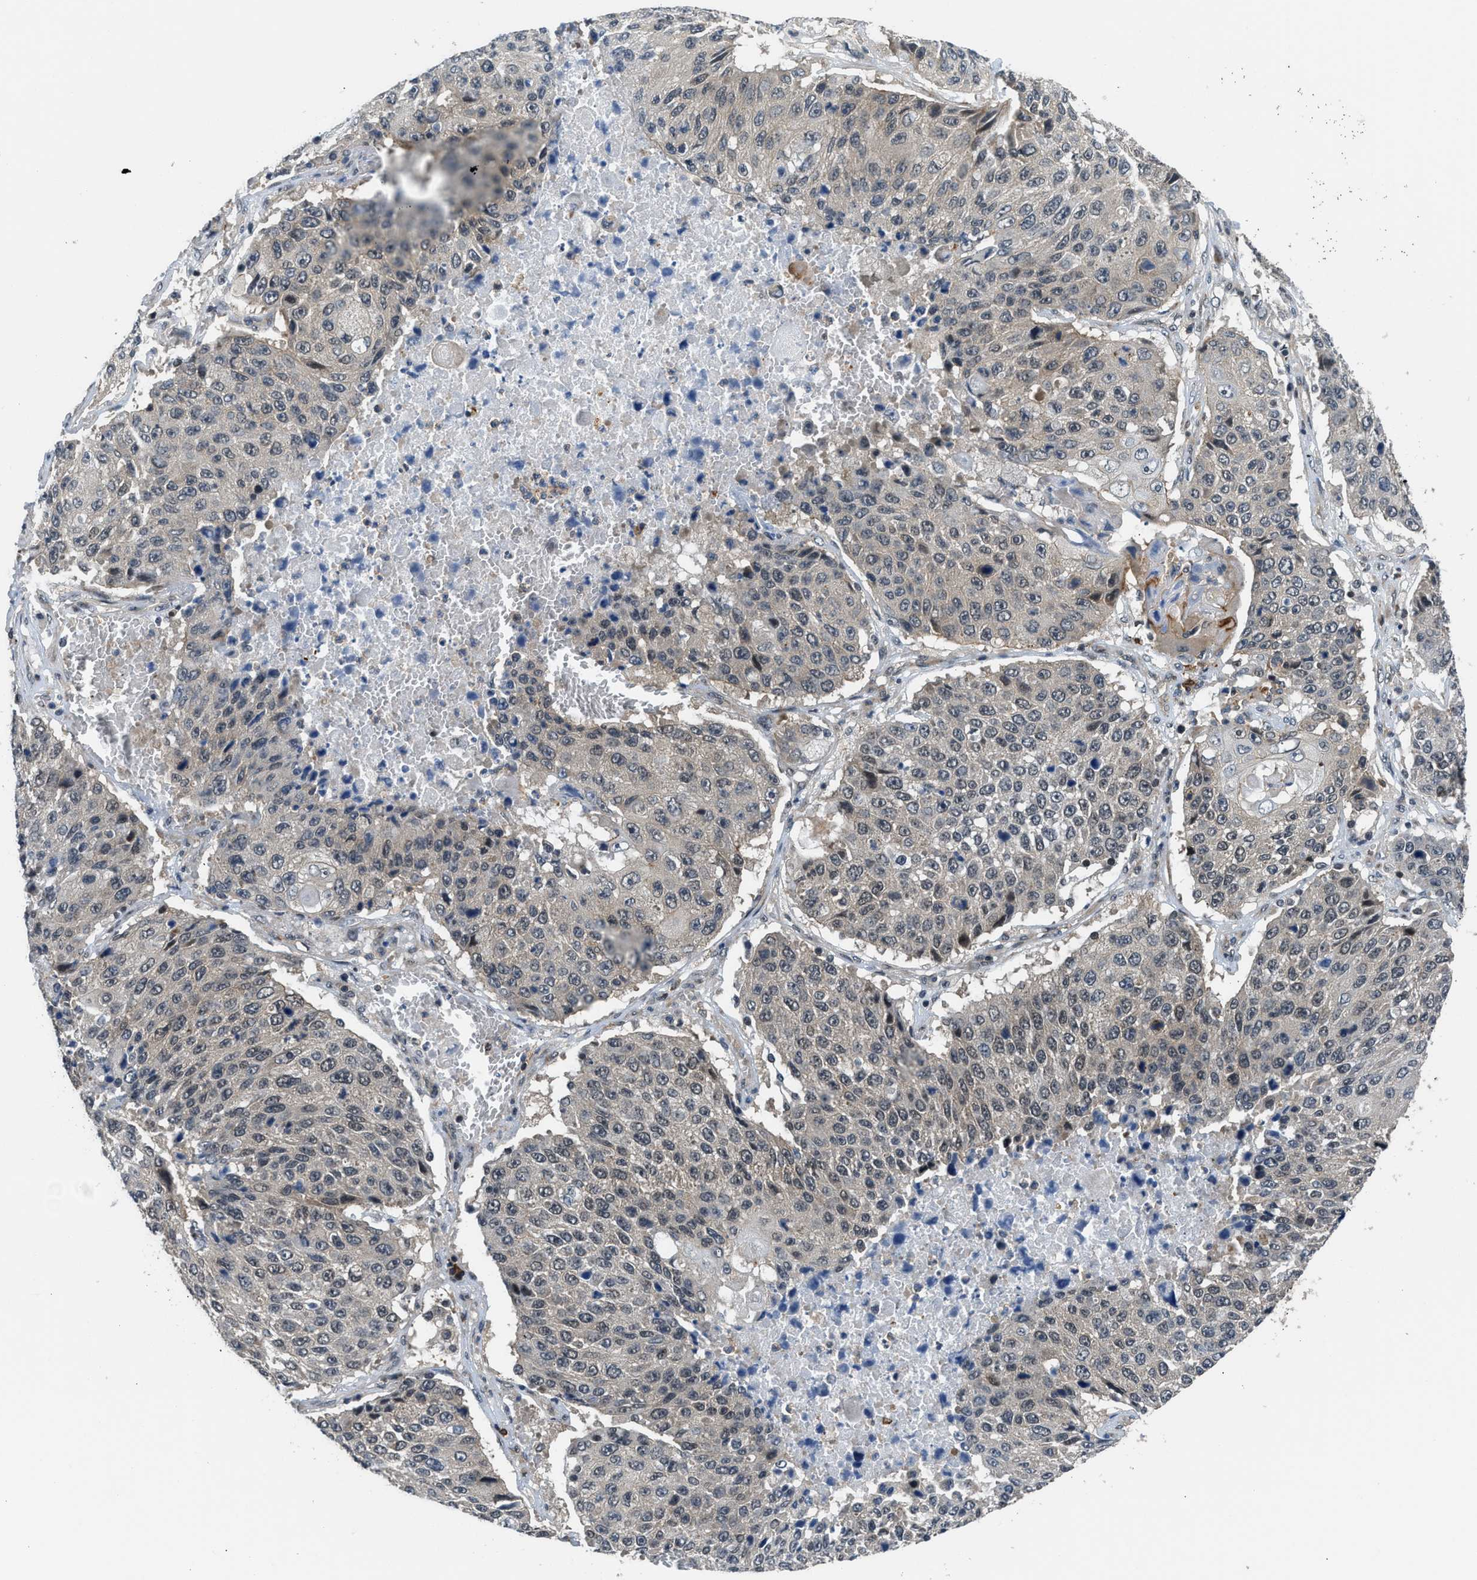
{"staining": {"intensity": "weak", "quantity": "<25%", "location": "cytoplasmic/membranous,nuclear"}, "tissue": "lung cancer", "cell_type": "Tumor cells", "image_type": "cancer", "snomed": [{"axis": "morphology", "description": "Squamous cell carcinoma, NOS"}, {"axis": "topography", "description": "Lung"}], "caption": "Immunohistochemistry (IHC) of lung cancer displays no expression in tumor cells.", "gene": "MTMR1", "patient": {"sex": "male", "age": 61}}